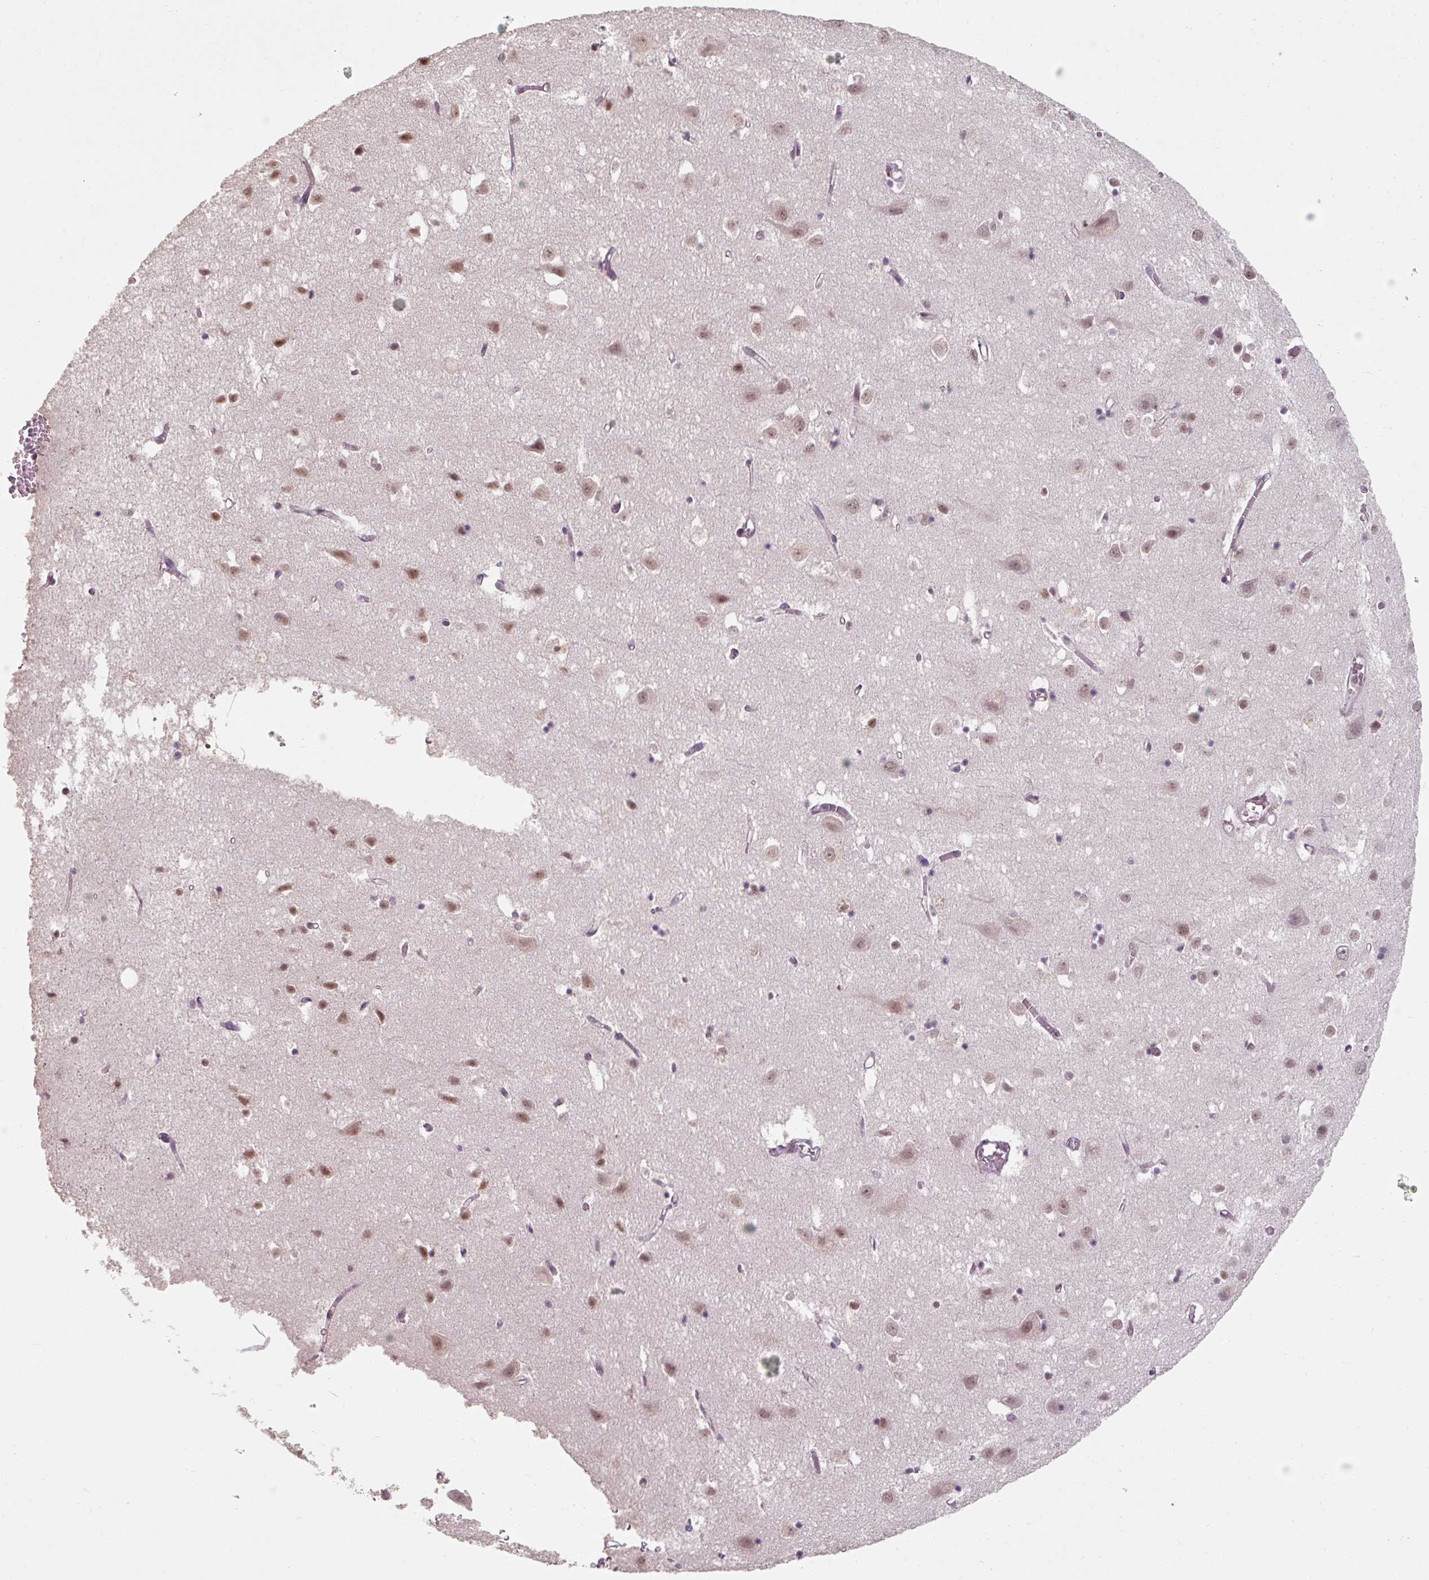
{"staining": {"intensity": "weak", "quantity": "<25%", "location": "nuclear"}, "tissue": "cerebral cortex", "cell_type": "Endothelial cells", "image_type": "normal", "snomed": [{"axis": "morphology", "description": "Normal tissue, NOS"}, {"axis": "topography", "description": "Cerebral cortex"}], "caption": "DAB immunohistochemical staining of benign cerebral cortex reveals no significant positivity in endothelial cells. (Stains: DAB immunohistochemistry (IHC) with hematoxylin counter stain, Microscopy: brightfield microscopy at high magnification).", "gene": "ENSG00000291316", "patient": {"sex": "male", "age": 70}}